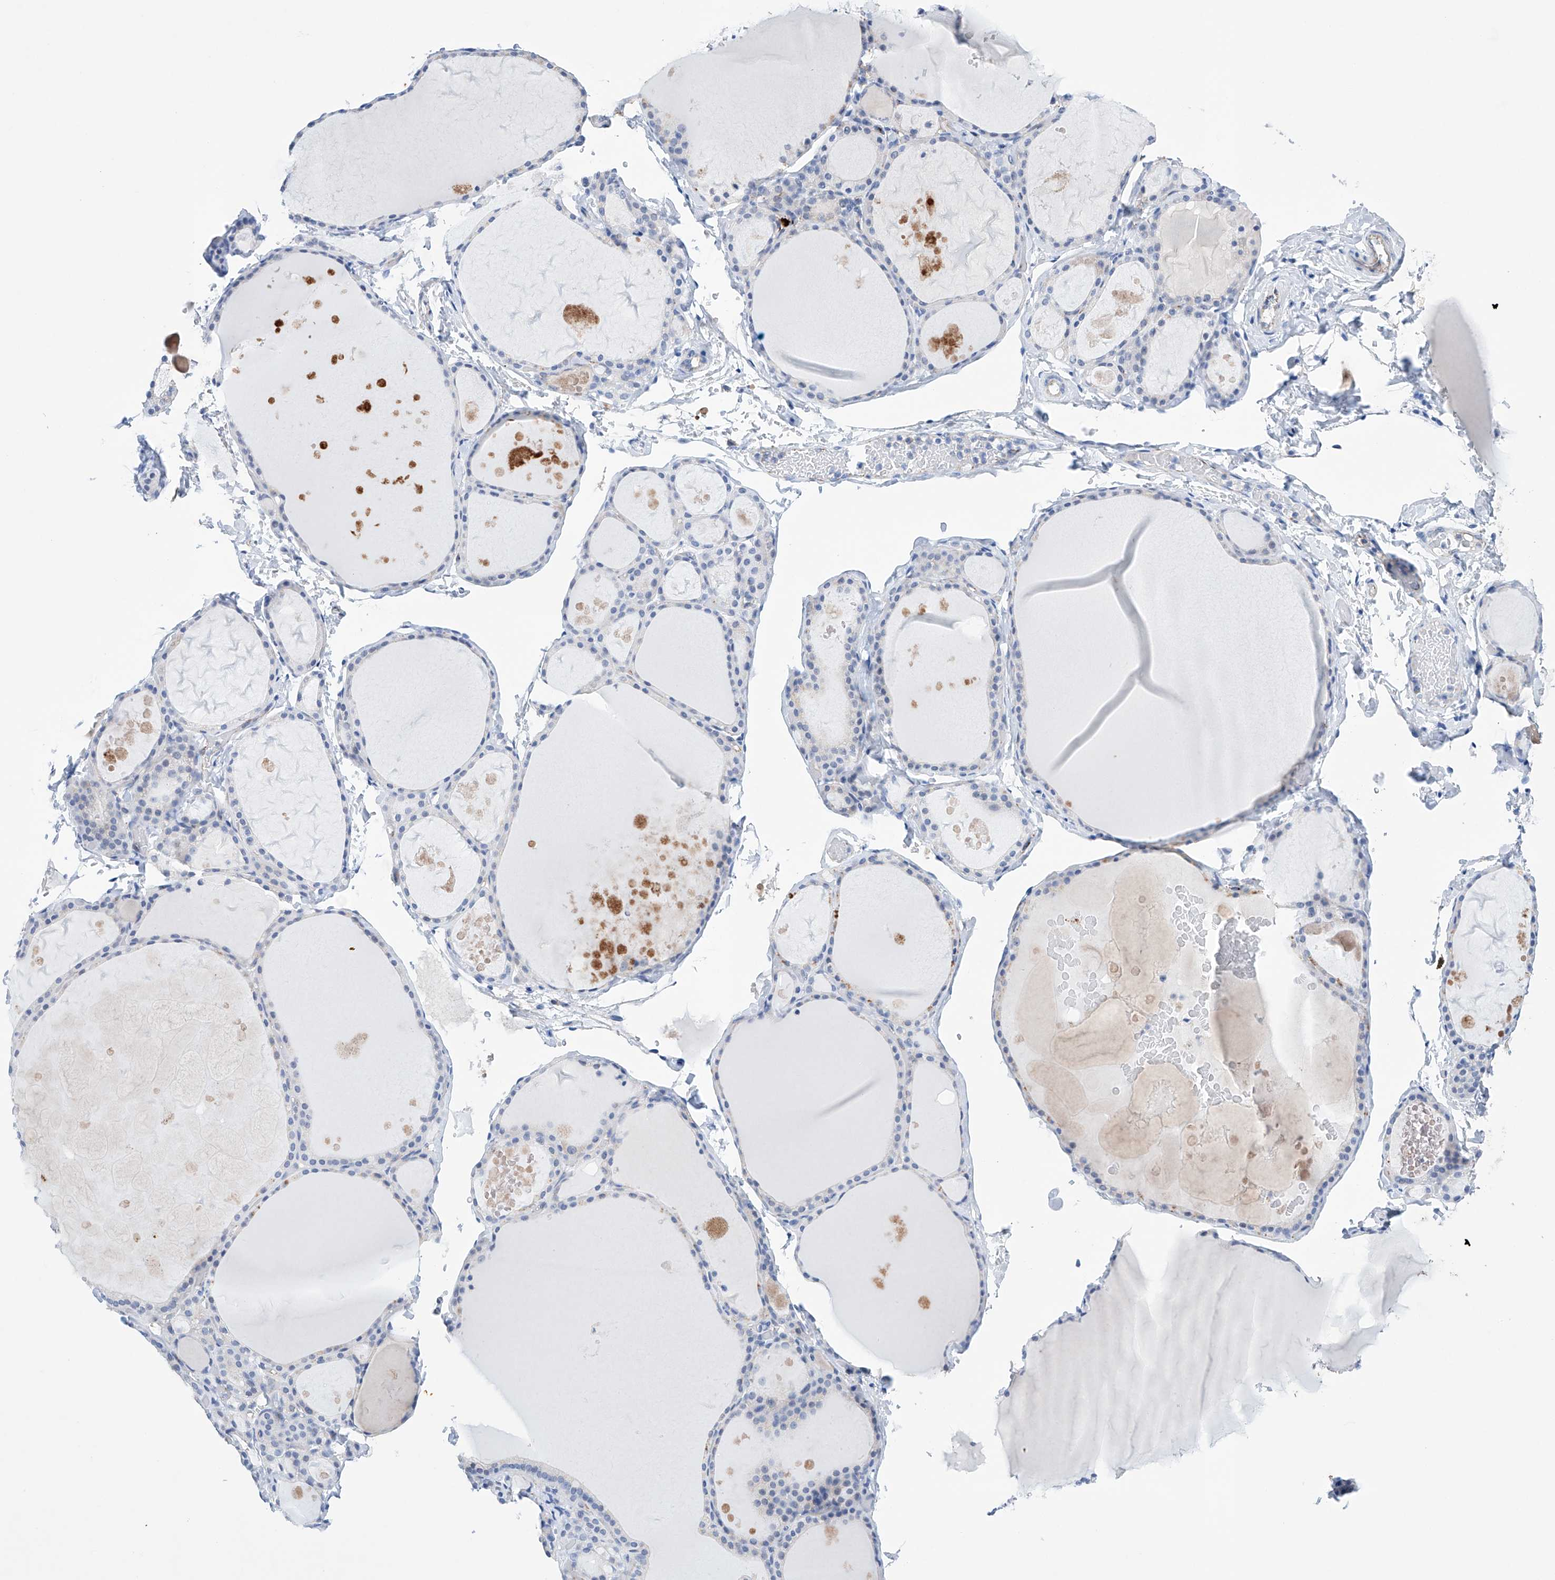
{"staining": {"intensity": "negative", "quantity": "none", "location": "none"}, "tissue": "thyroid gland", "cell_type": "Glandular cells", "image_type": "normal", "snomed": [{"axis": "morphology", "description": "Normal tissue, NOS"}, {"axis": "topography", "description": "Thyroid gland"}], "caption": "This image is of unremarkable thyroid gland stained with immunohistochemistry to label a protein in brown with the nuclei are counter-stained blue. There is no expression in glandular cells.", "gene": "ETV7", "patient": {"sex": "male", "age": 56}}